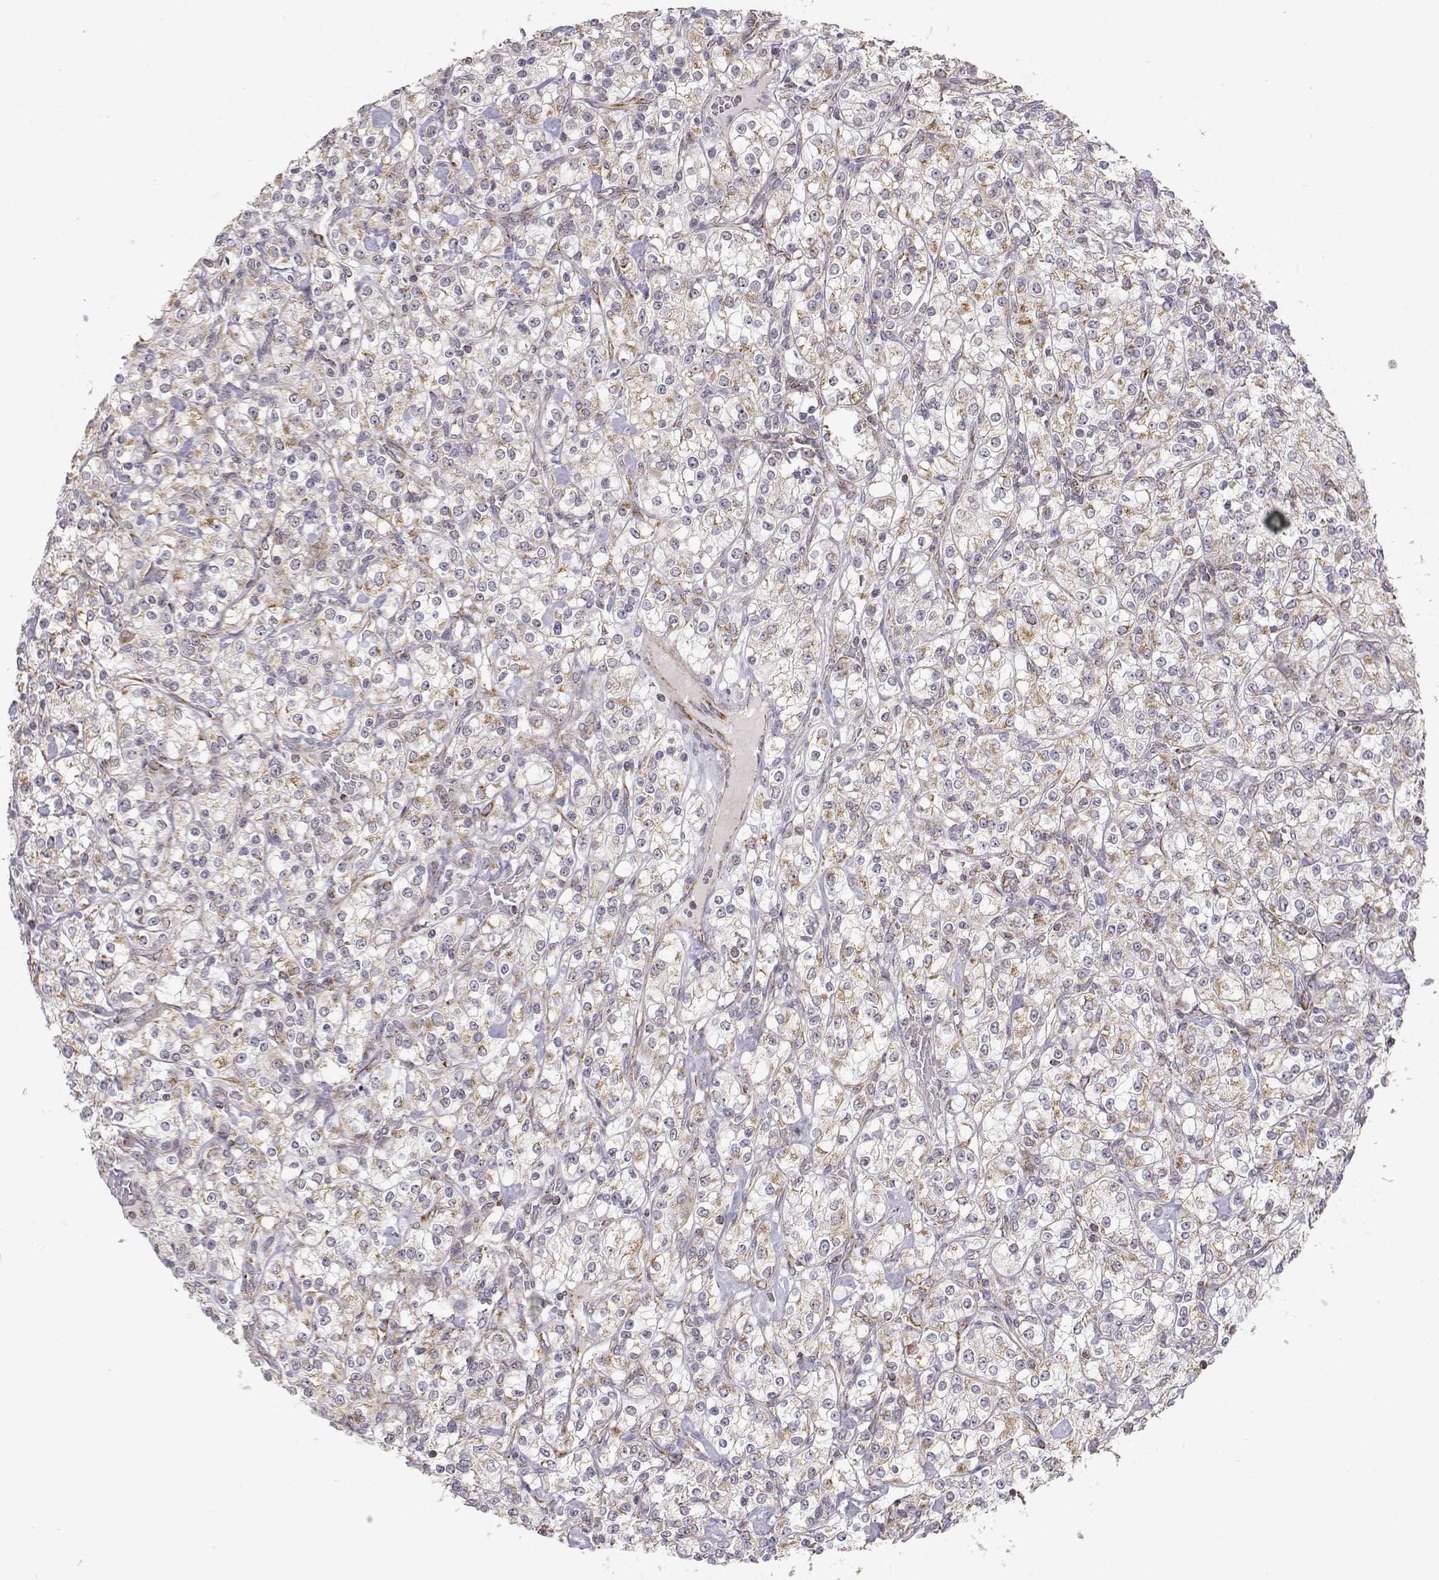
{"staining": {"intensity": "weak", "quantity": ">75%", "location": "cytoplasmic/membranous"}, "tissue": "renal cancer", "cell_type": "Tumor cells", "image_type": "cancer", "snomed": [{"axis": "morphology", "description": "Adenocarcinoma, NOS"}, {"axis": "topography", "description": "Kidney"}], "caption": "Immunohistochemistry (IHC) staining of adenocarcinoma (renal), which demonstrates low levels of weak cytoplasmic/membranous staining in about >75% of tumor cells indicating weak cytoplasmic/membranous protein staining. The staining was performed using DAB (3,3'-diaminobenzidine) (brown) for protein detection and nuclei were counterstained in hematoxylin (blue).", "gene": "EXOG", "patient": {"sex": "male", "age": 77}}